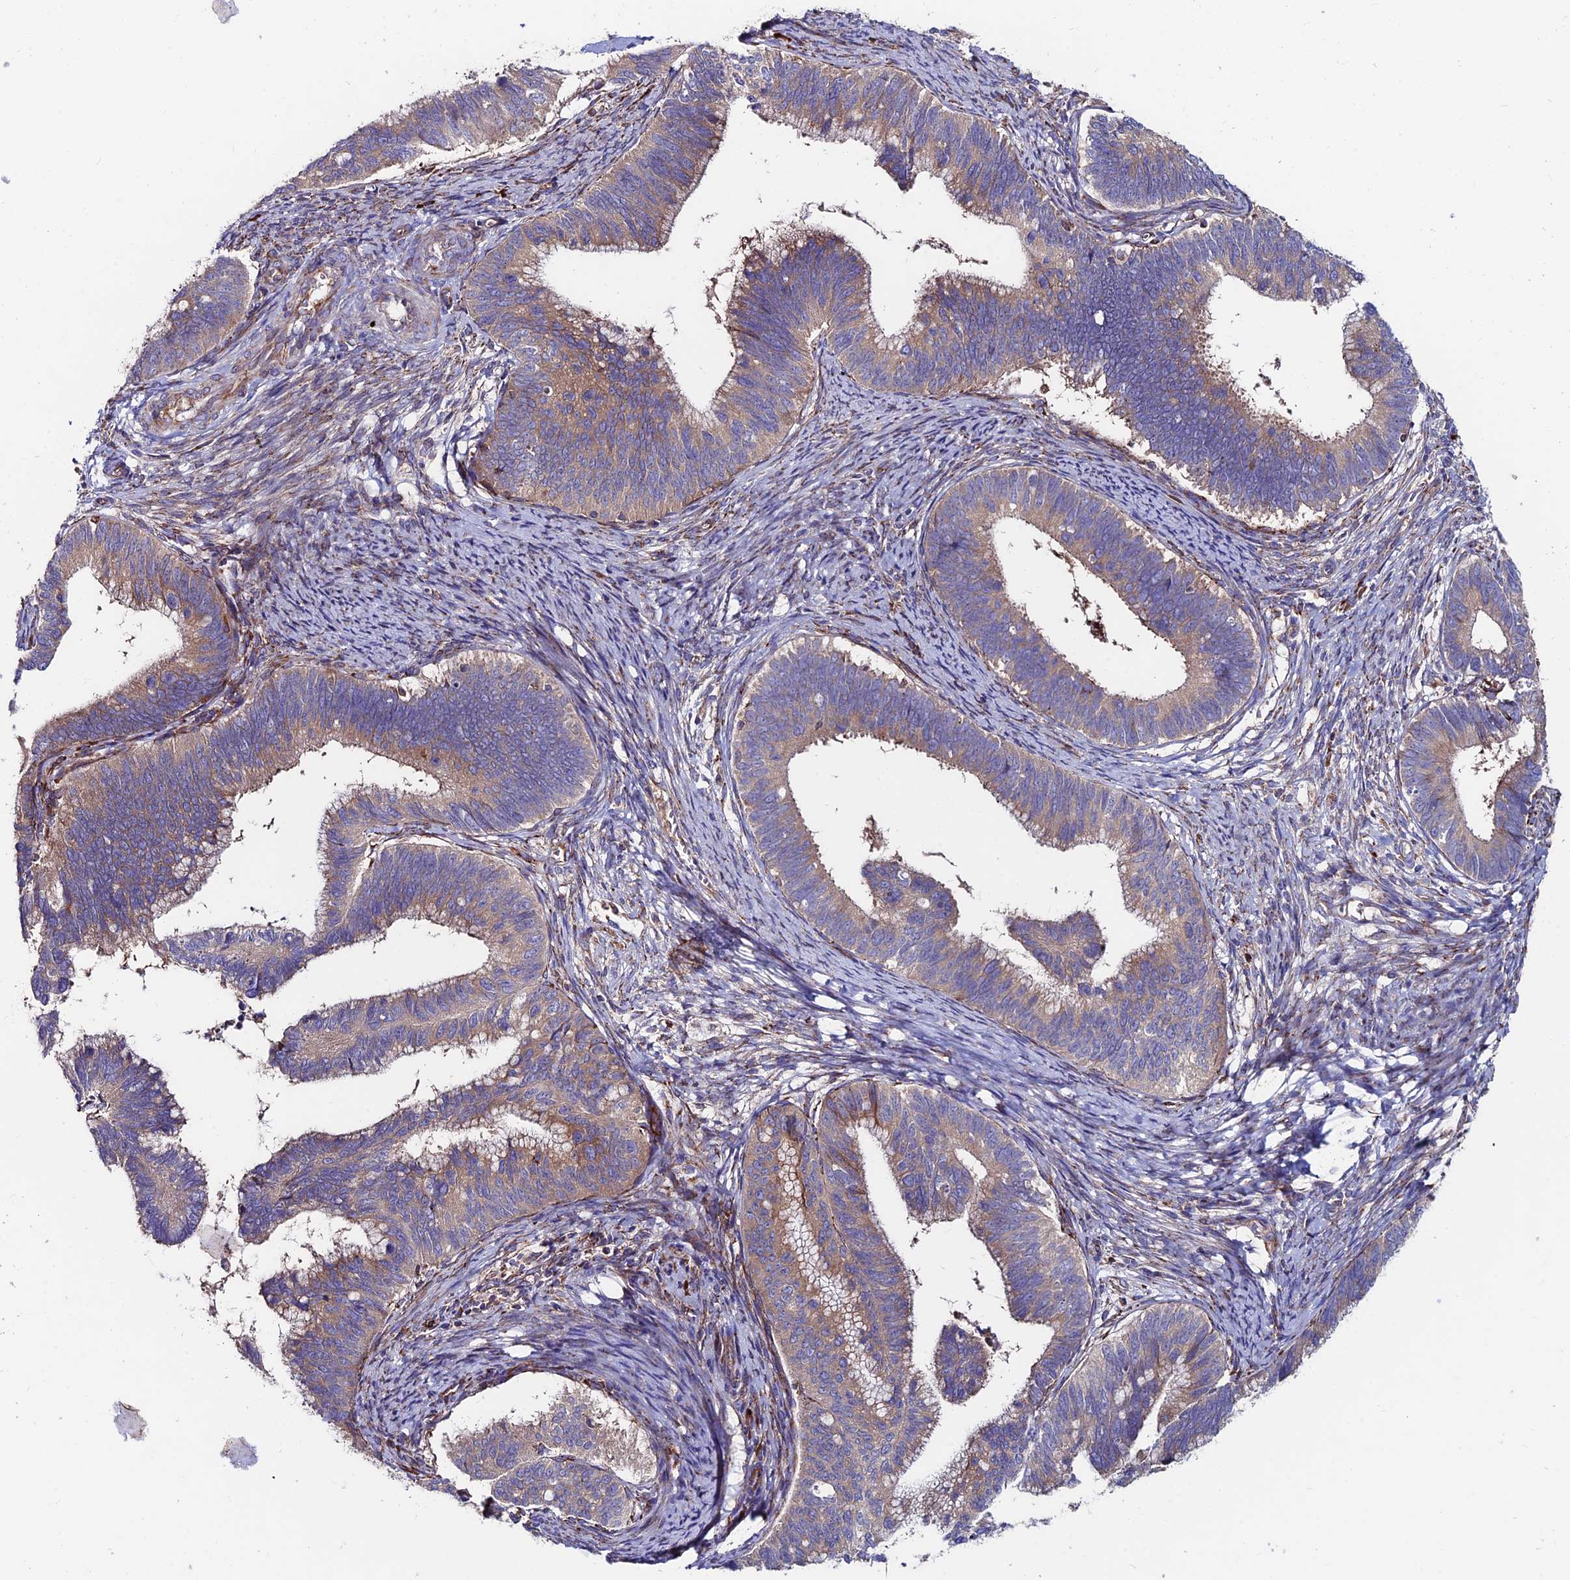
{"staining": {"intensity": "moderate", "quantity": "25%-75%", "location": "cytoplasmic/membranous"}, "tissue": "cervical cancer", "cell_type": "Tumor cells", "image_type": "cancer", "snomed": [{"axis": "morphology", "description": "Adenocarcinoma, NOS"}, {"axis": "topography", "description": "Cervix"}], "caption": "Cervical cancer was stained to show a protein in brown. There is medium levels of moderate cytoplasmic/membranous positivity in approximately 25%-75% of tumor cells.", "gene": "EIF3K", "patient": {"sex": "female", "age": 42}}